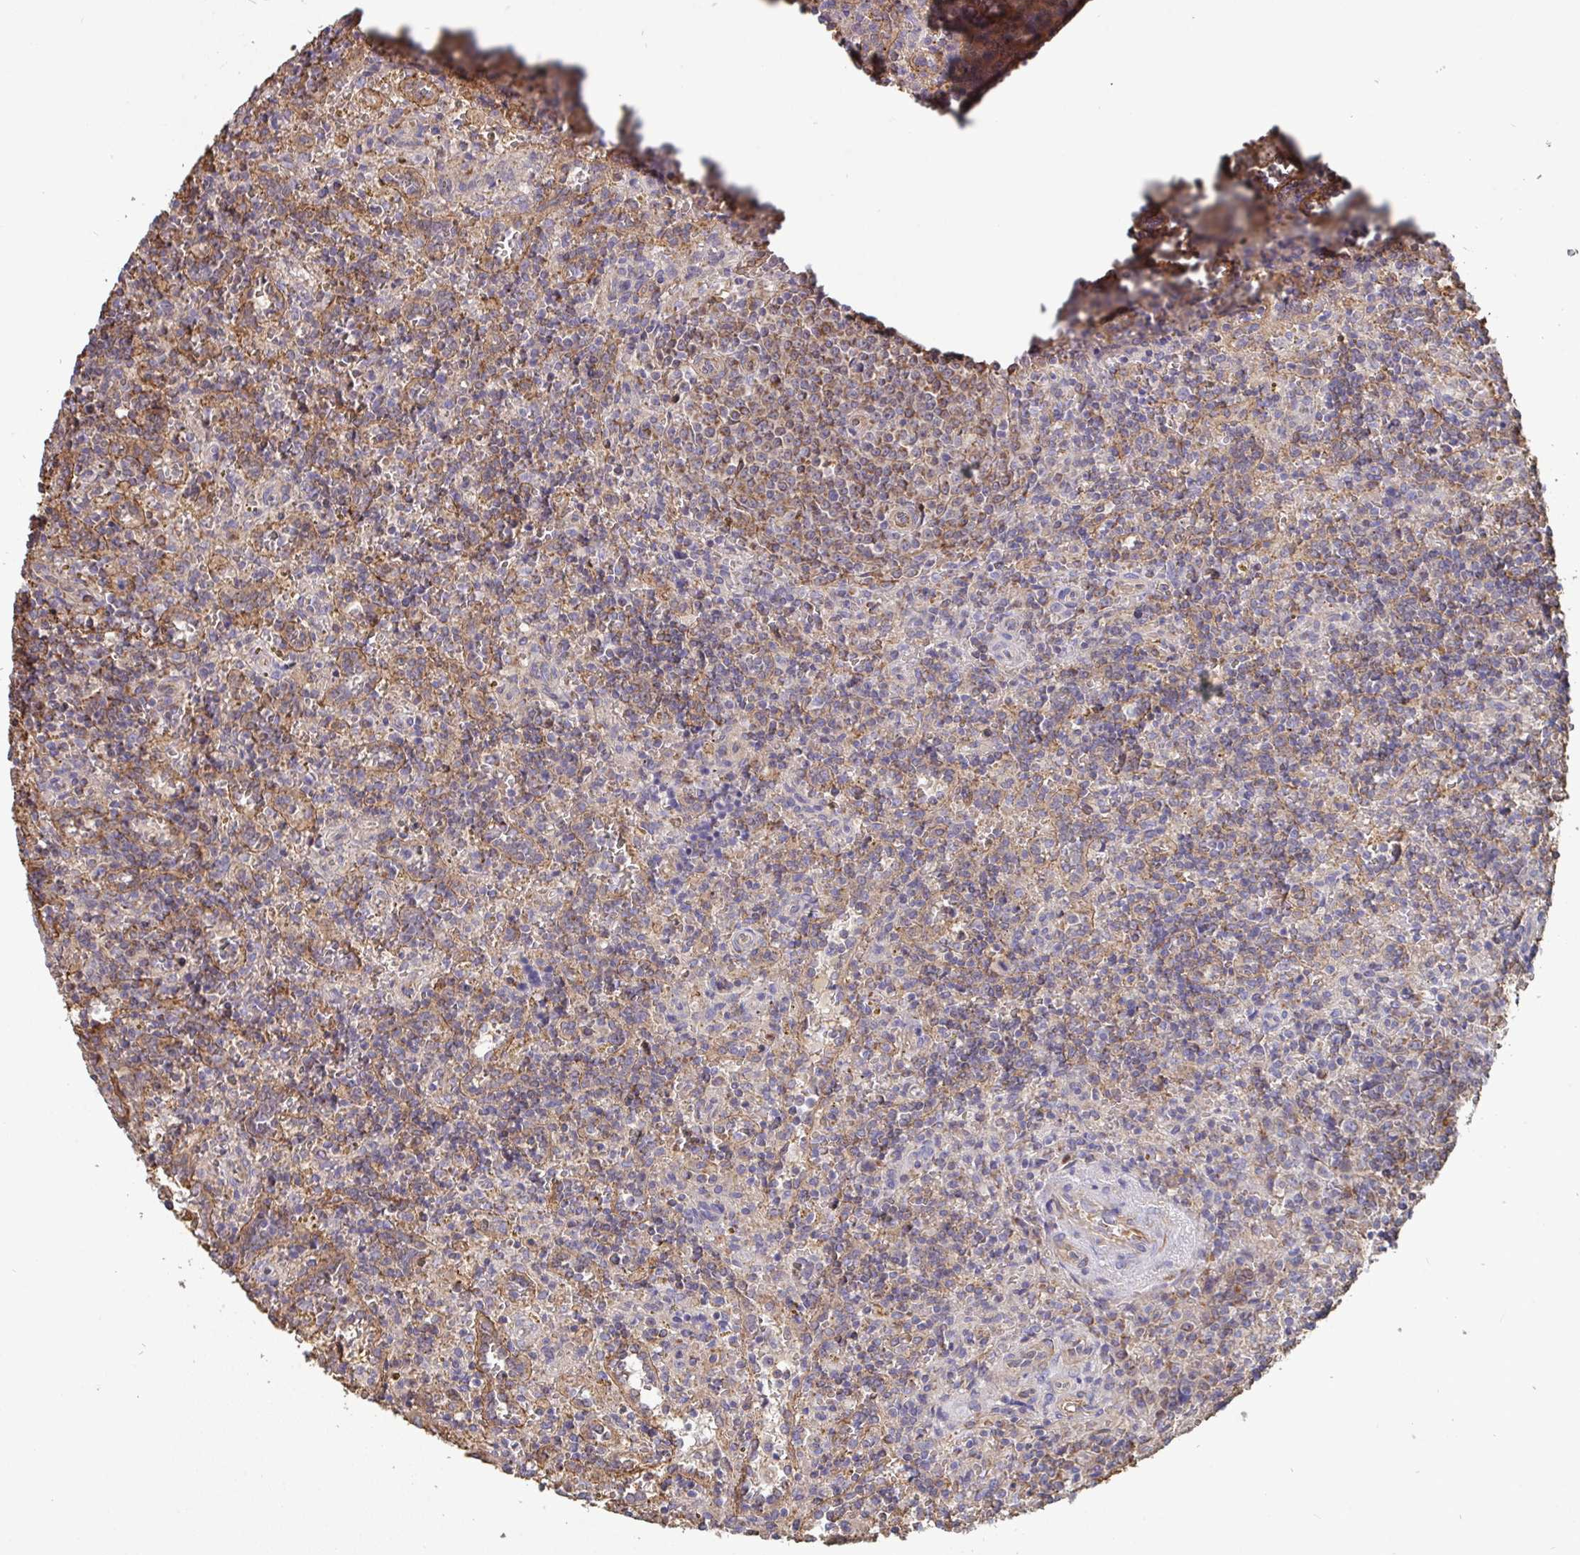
{"staining": {"intensity": "negative", "quantity": "none", "location": "none"}, "tissue": "lymphoma", "cell_type": "Tumor cells", "image_type": "cancer", "snomed": [{"axis": "morphology", "description": "Malignant lymphoma, non-Hodgkin's type, Low grade"}, {"axis": "topography", "description": "Spleen"}], "caption": "This is a micrograph of immunohistochemistry (IHC) staining of lymphoma, which shows no staining in tumor cells.", "gene": "ISCU", "patient": {"sex": "male", "age": 67}}